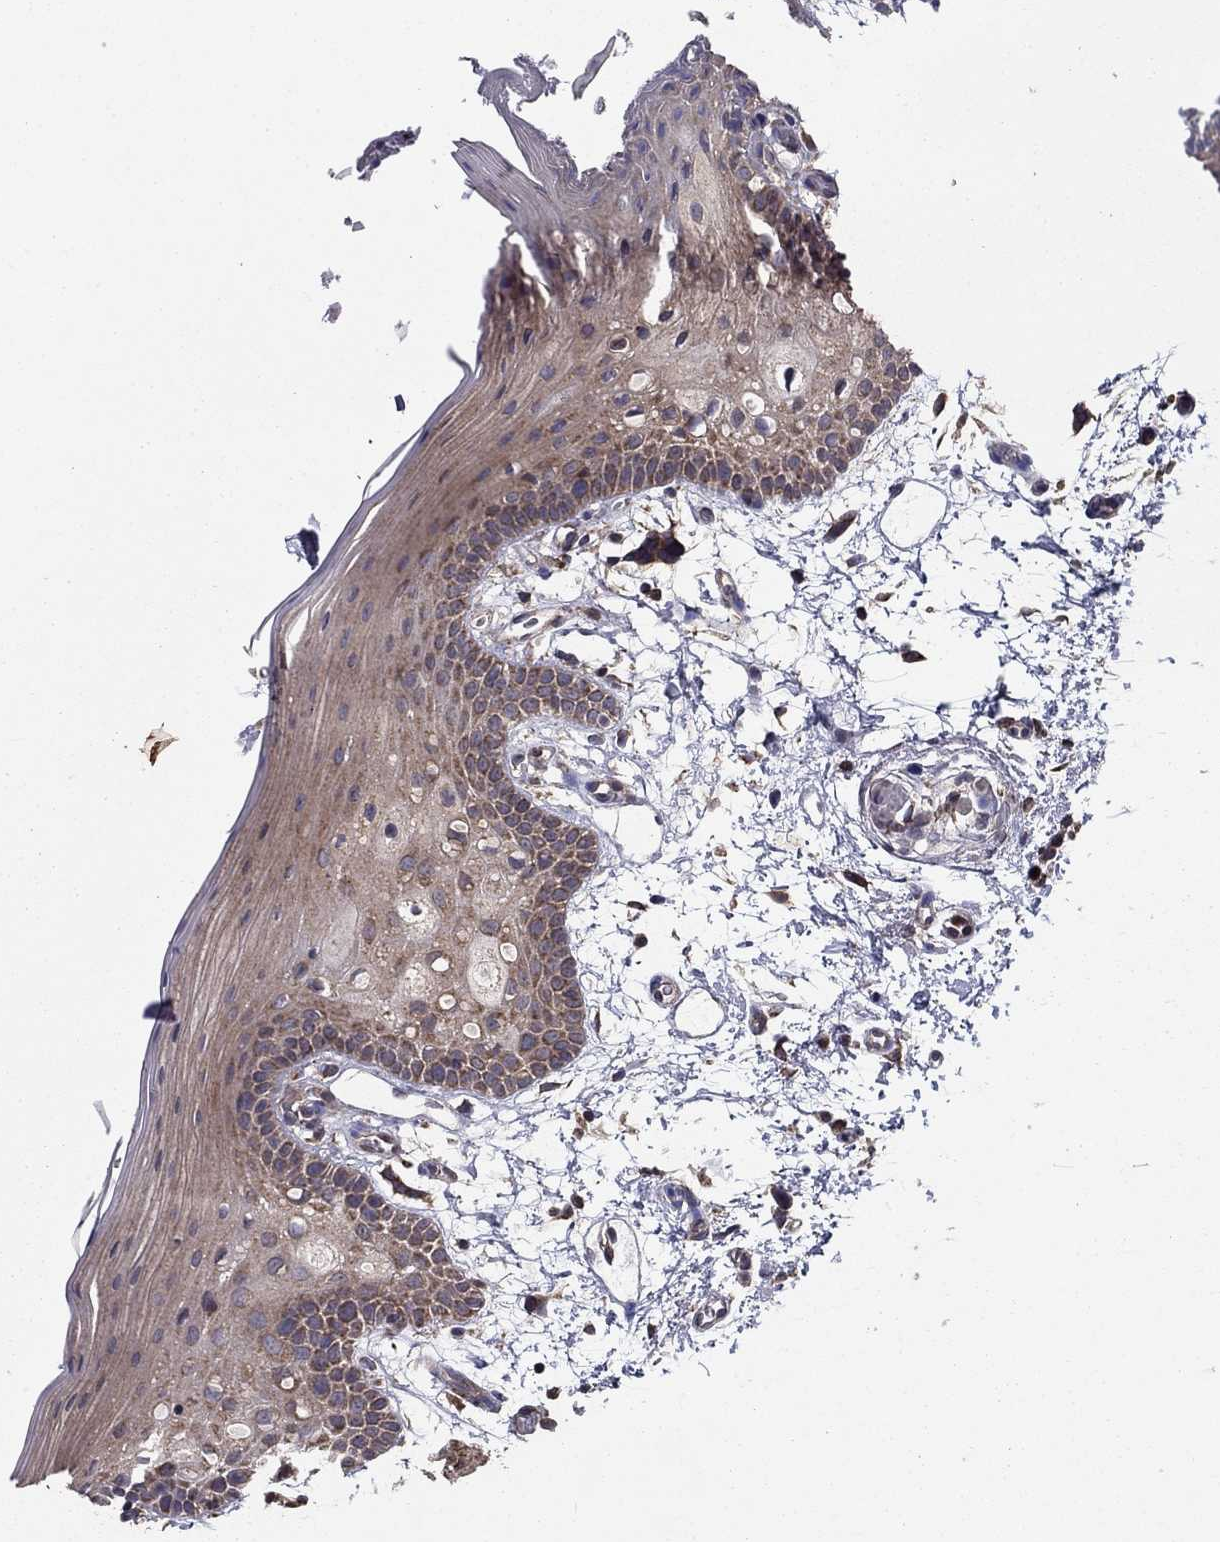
{"staining": {"intensity": "moderate", "quantity": "<25%", "location": "cytoplasmic/membranous"}, "tissue": "oral mucosa", "cell_type": "Squamous epithelial cells", "image_type": "normal", "snomed": [{"axis": "morphology", "description": "Normal tissue, NOS"}, {"axis": "topography", "description": "Oral tissue"}, {"axis": "topography", "description": "Tounge, NOS"}], "caption": "The immunohistochemical stain shows moderate cytoplasmic/membranous staining in squamous epithelial cells of unremarkable oral mucosa.", "gene": "NKIRAS1", "patient": {"sex": "female", "age": 83}}